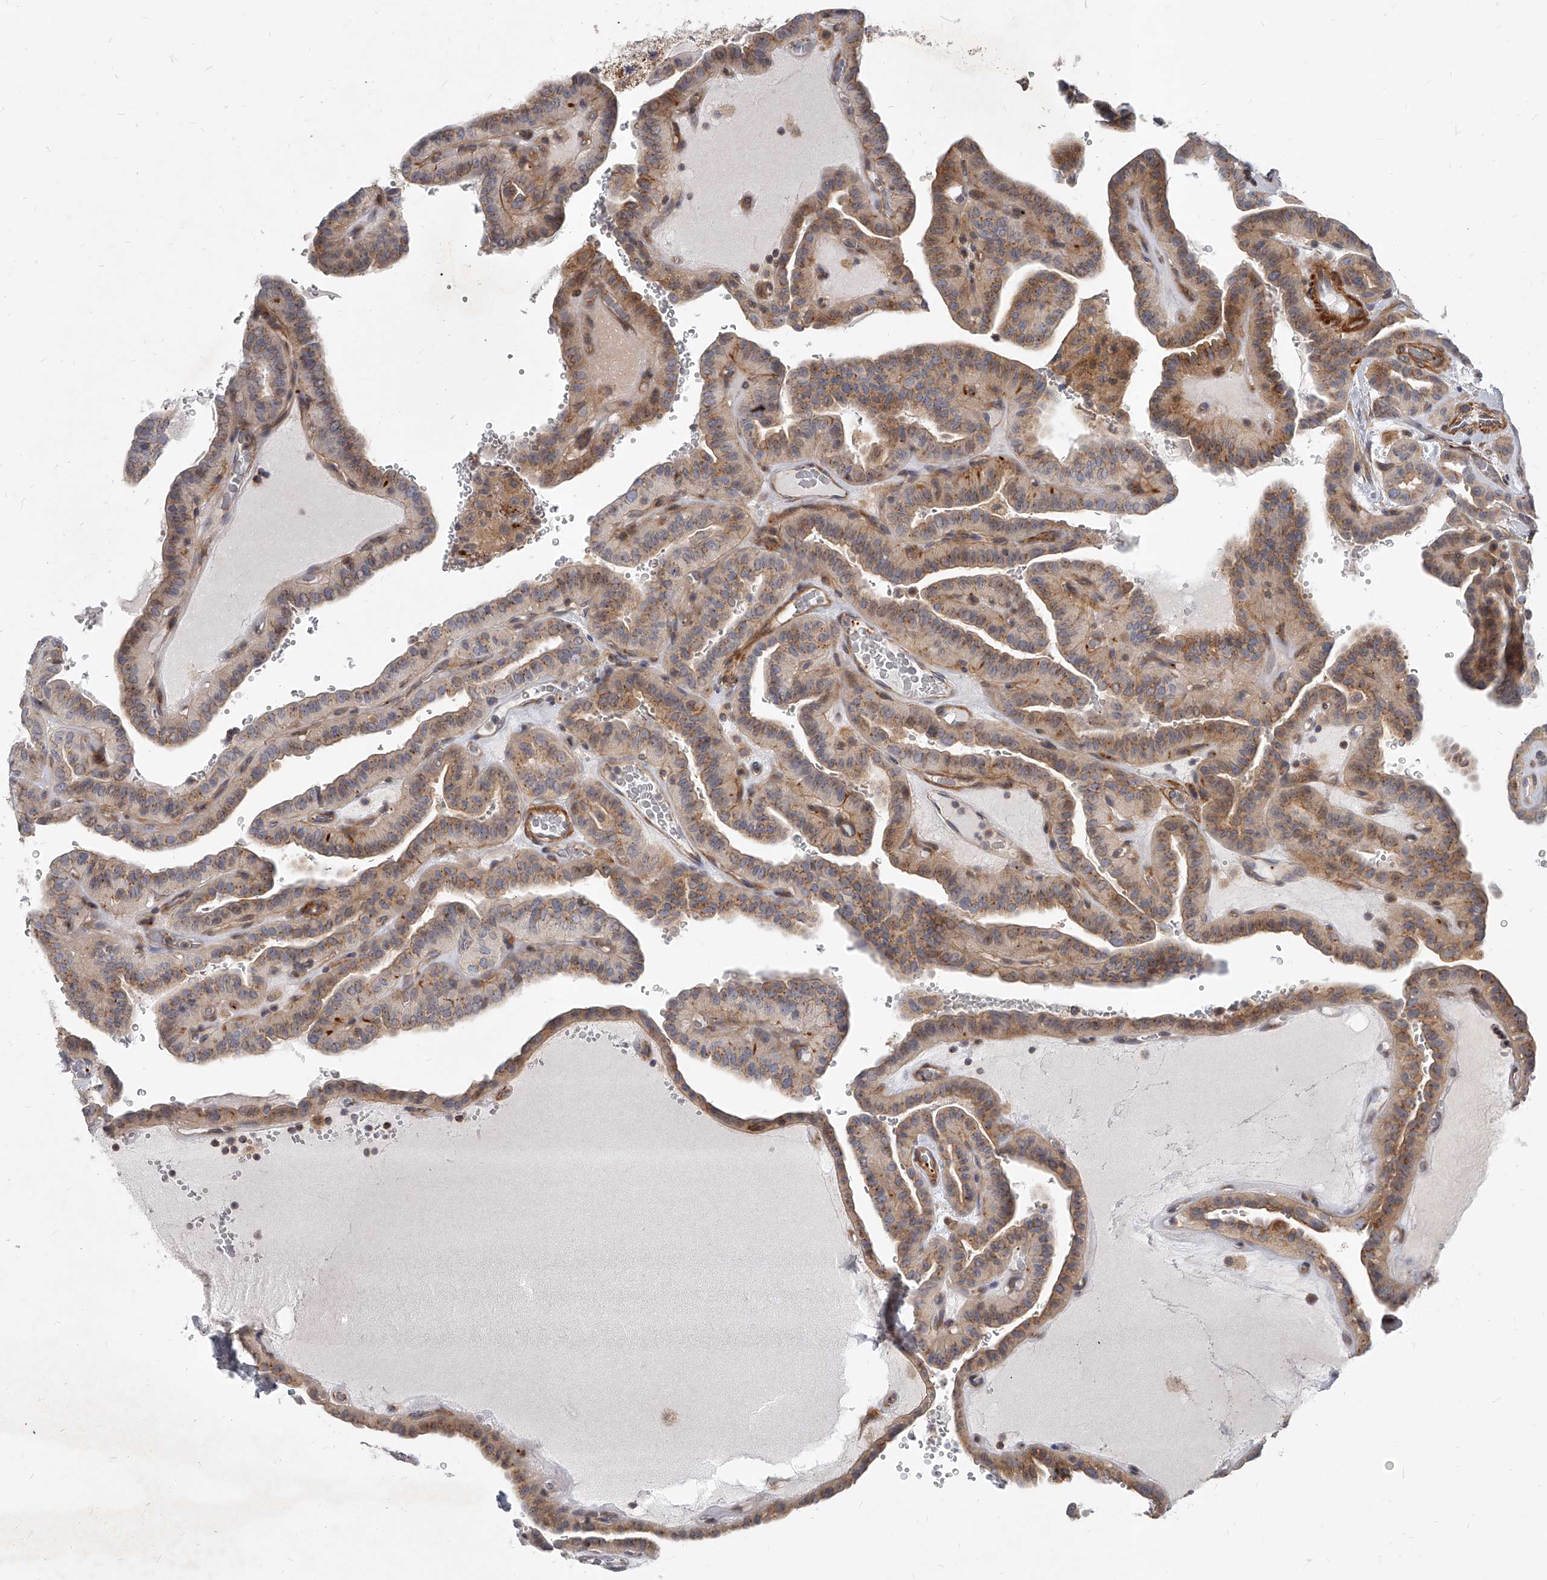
{"staining": {"intensity": "moderate", "quantity": ">75%", "location": "cytoplasmic/membranous"}, "tissue": "thyroid cancer", "cell_type": "Tumor cells", "image_type": "cancer", "snomed": [{"axis": "morphology", "description": "Papillary adenocarcinoma, NOS"}, {"axis": "topography", "description": "Thyroid gland"}], "caption": "An IHC histopathology image of tumor tissue is shown. Protein staining in brown labels moderate cytoplasmic/membranous positivity in papillary adenocarcinoma (thyroid) within tumor cells.", "gene": "SLC37A1", "patient": {"sex": "male", "age": 77}}